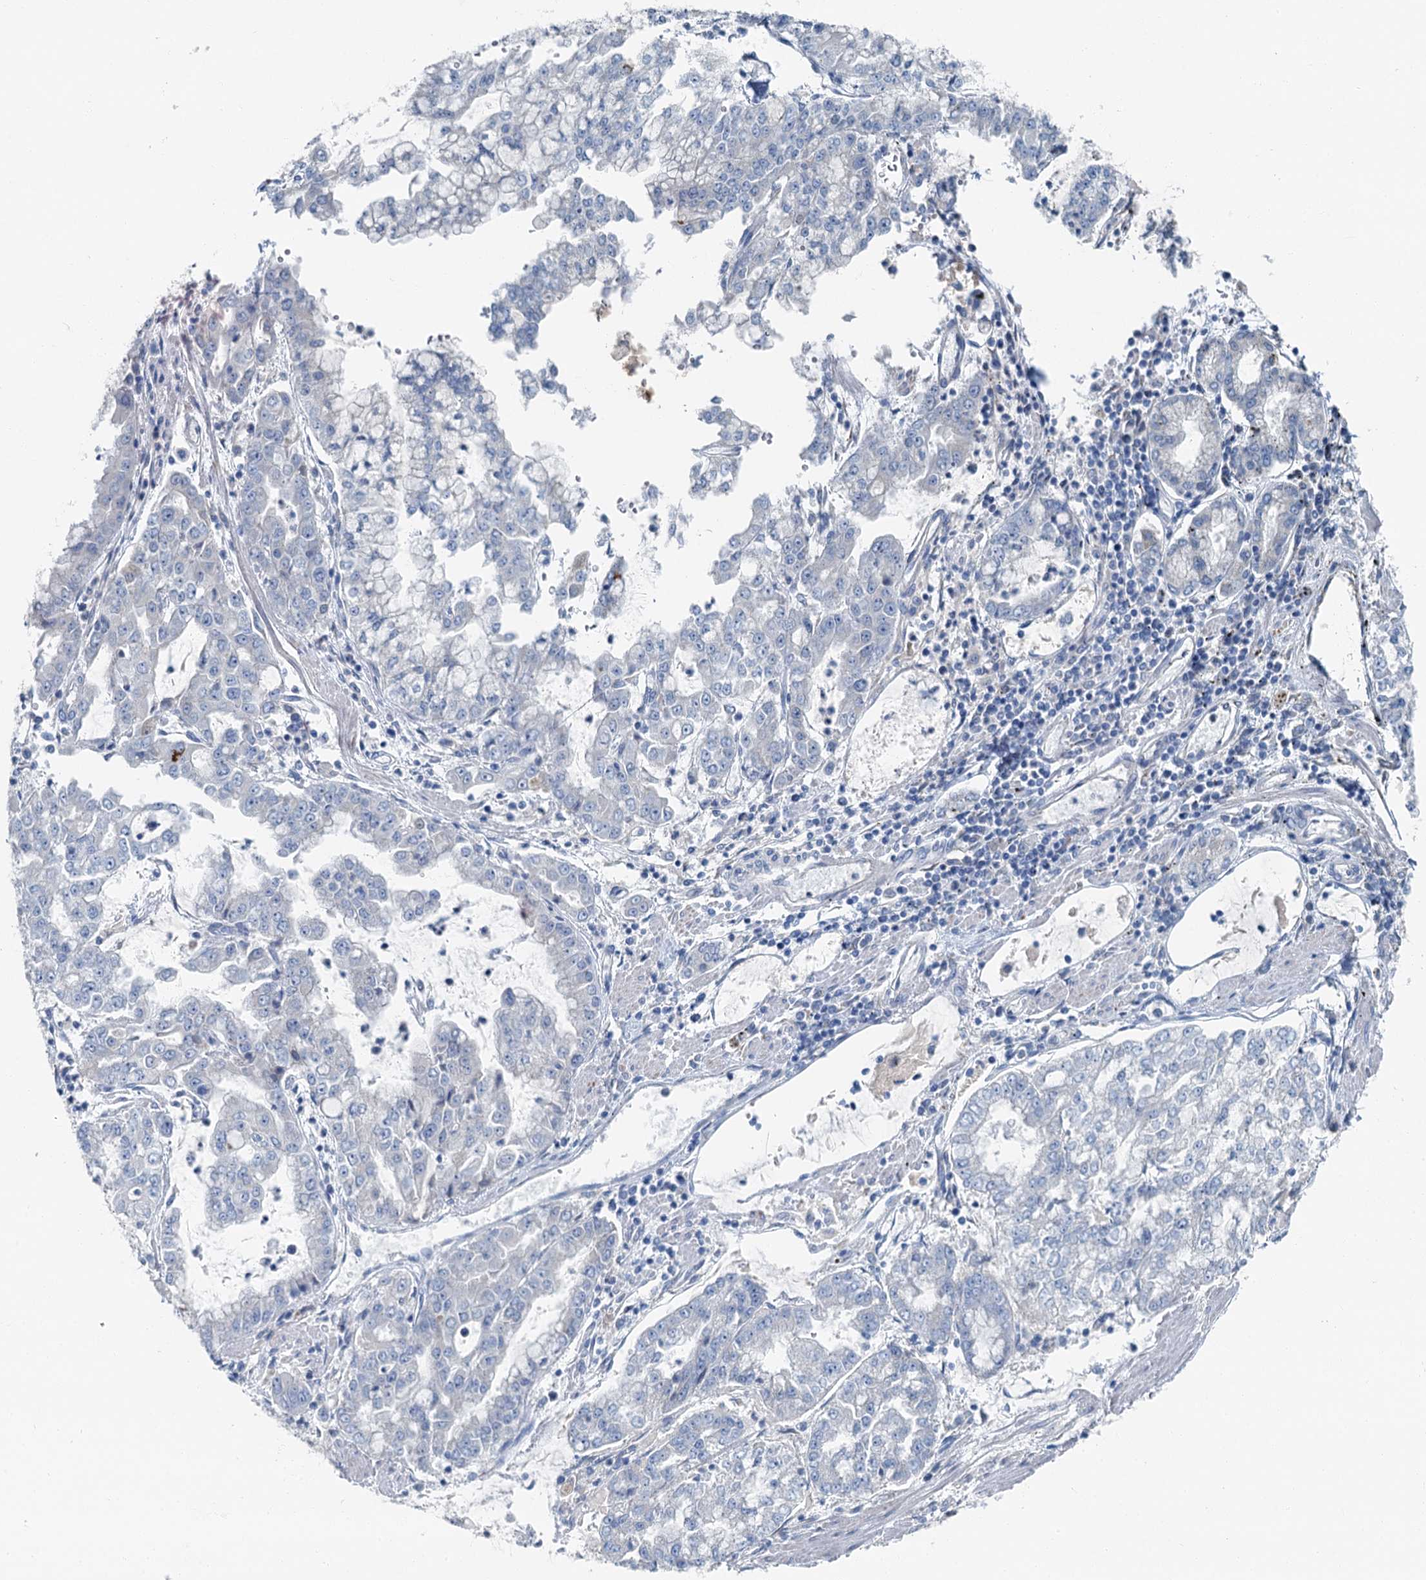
{"staining": {"intensity": "negative", "quantity": "none", "location": "none"}, "tissue": "stomach cancer", "cell_type": "Tumor cells", "image_type": "cancer", "snomed": [{"axis": "morphology", "description": "Adenocarcinoma, NOS"}, {"axis": "topography", "description": "Stomach"}], "caption": "High magnification brightfield microscopy of stomach adenocarcinoma stained with DAB (3,3'-diaminobenzidine) (brown) and counterstained with hematoxylin (blue): tumor cells show no significant positivity.", "gene": "C6orf120", "patient": {"sex": "male", "age": 76}}